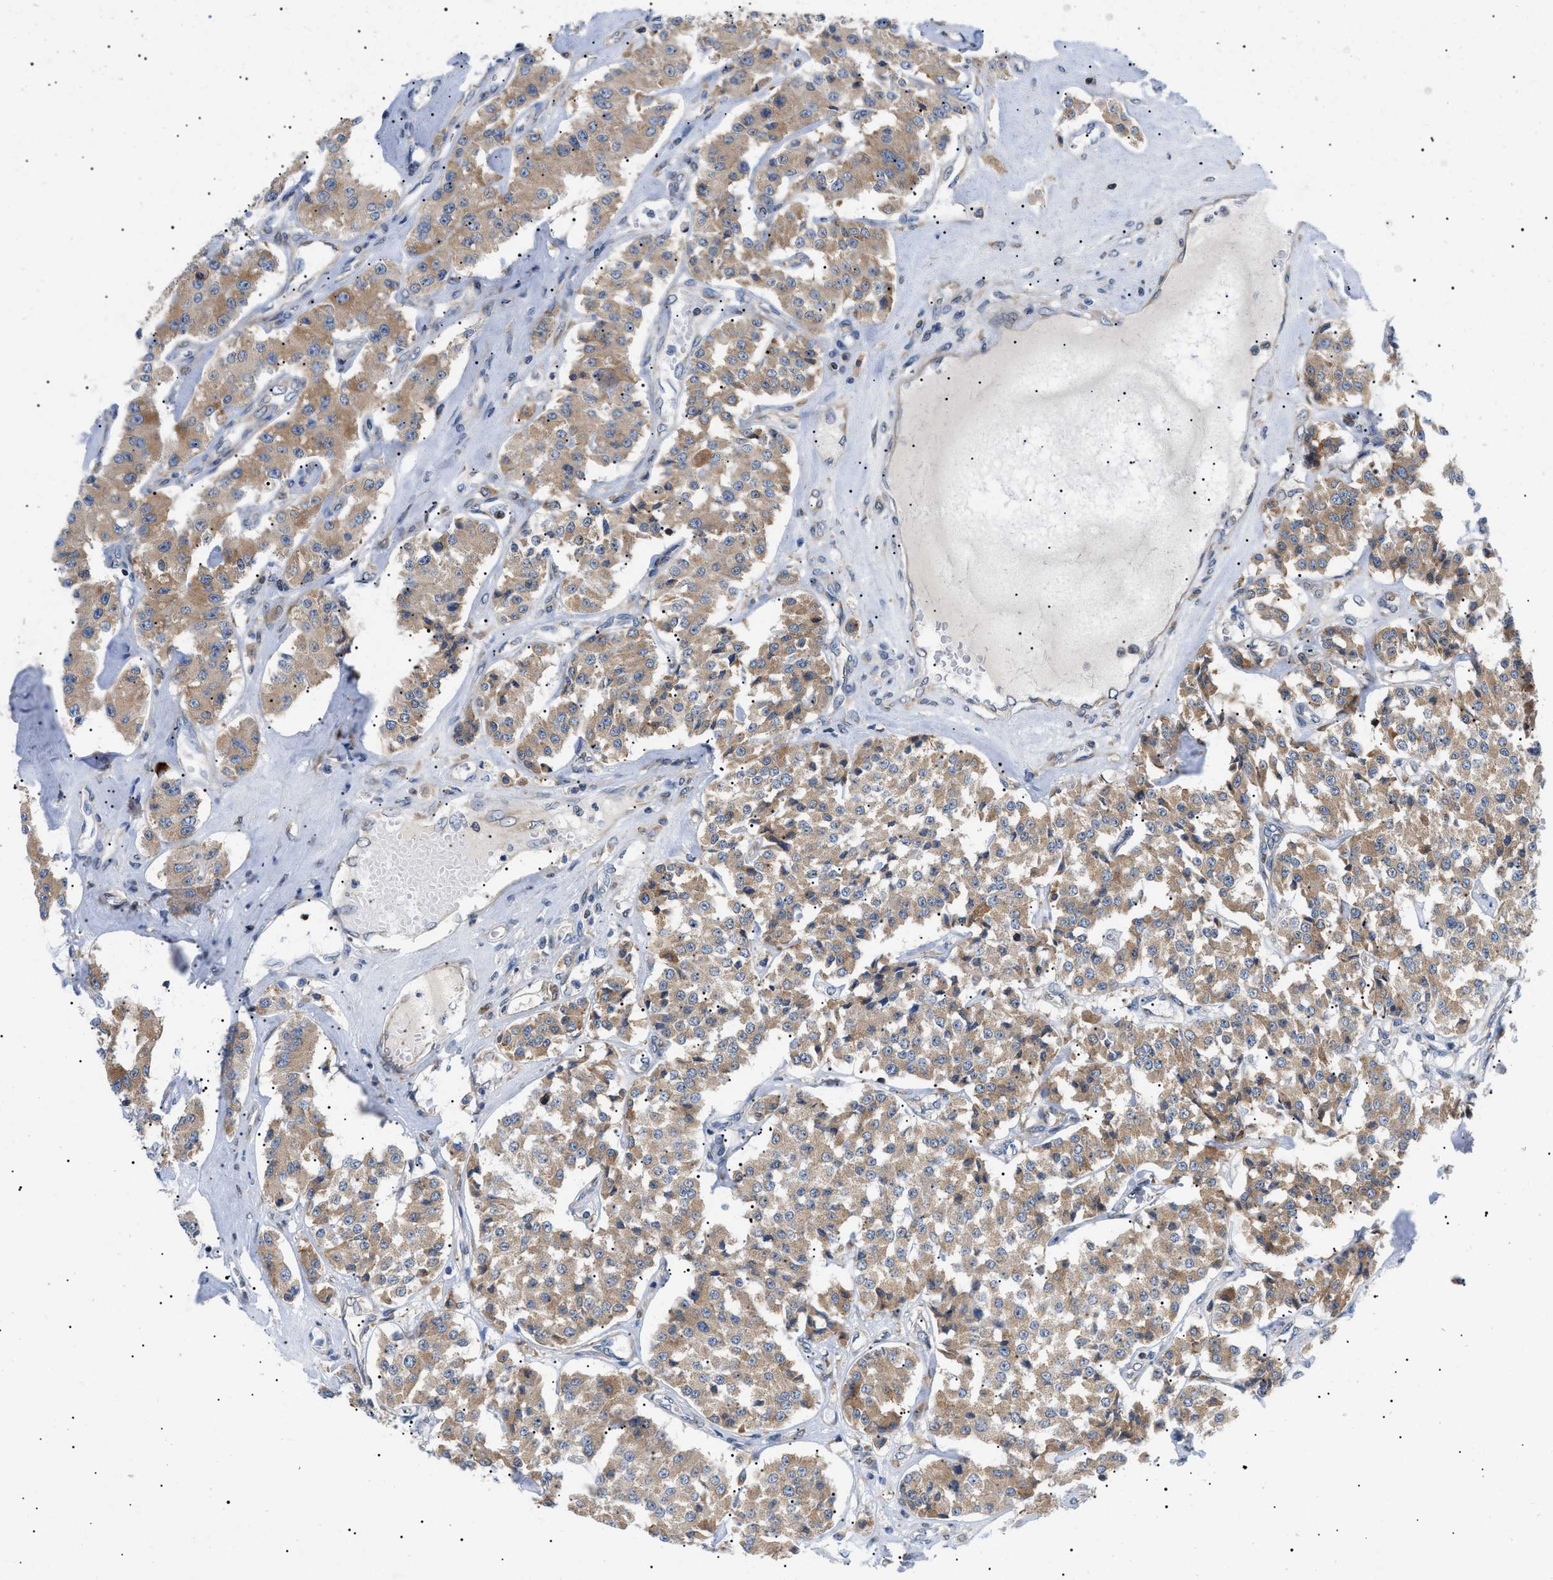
{"staining": {"intensity": "moderate", "quantity": ">75%", "location": "cytoplasmic/membranous"}, "tissue": "carcinoid", "cell_type": "Tumor cells", "image_type": "cancer", "snomed": [{"axis": "morphology", "description": "Carcinoid, malignant, NOS"}, {"axis": "topography", "description": "Pancreas"}], "caption": "Carcinoid stained with immunohistochemistry (IHC) reveals moderate cytoplasmic/membranous staining in approximately >75% of tumor cells. (DAB IHC with brightfield microscopy, high magnification).", "gene": "DERL1", "patient": {"sex": "male", "age": 41}}